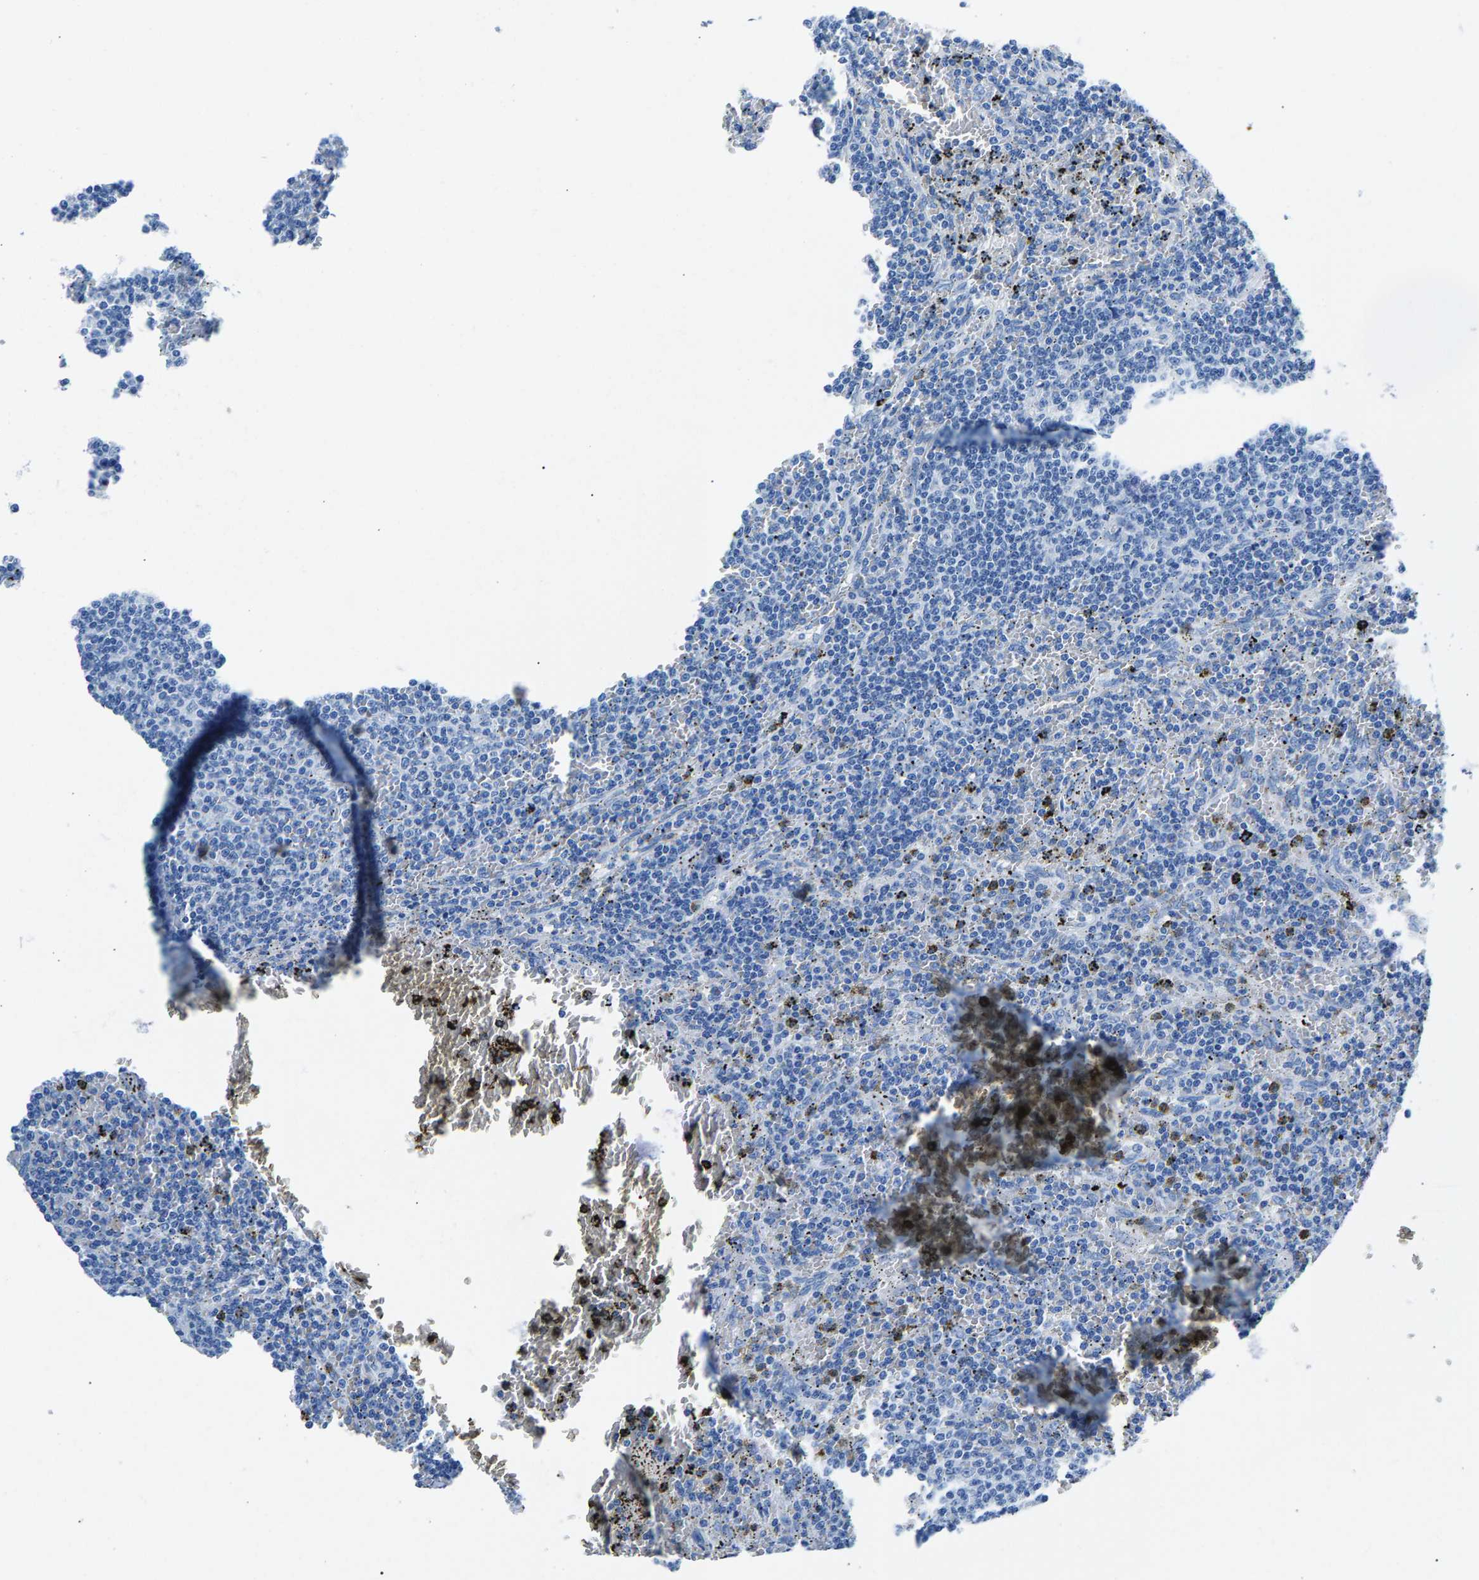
{"staining": {"intensity": "negative", "quantity": "none", "location": "none"}, "tissue": "lymphoma", "cell_type": "Tumor cells", "image_type": "cancer", "snomed": [{"axis": "morphology", "description": "Malignant lymphoma, non-Hodgkin's type, Low grade"}, {"axis": "topography", "description": "Spleen"}], "caption": "The image displays no significant staining in tumor cells of lymphoma.", "gene": "CPS1", "patient": {"sex": "female", "age": 50}}